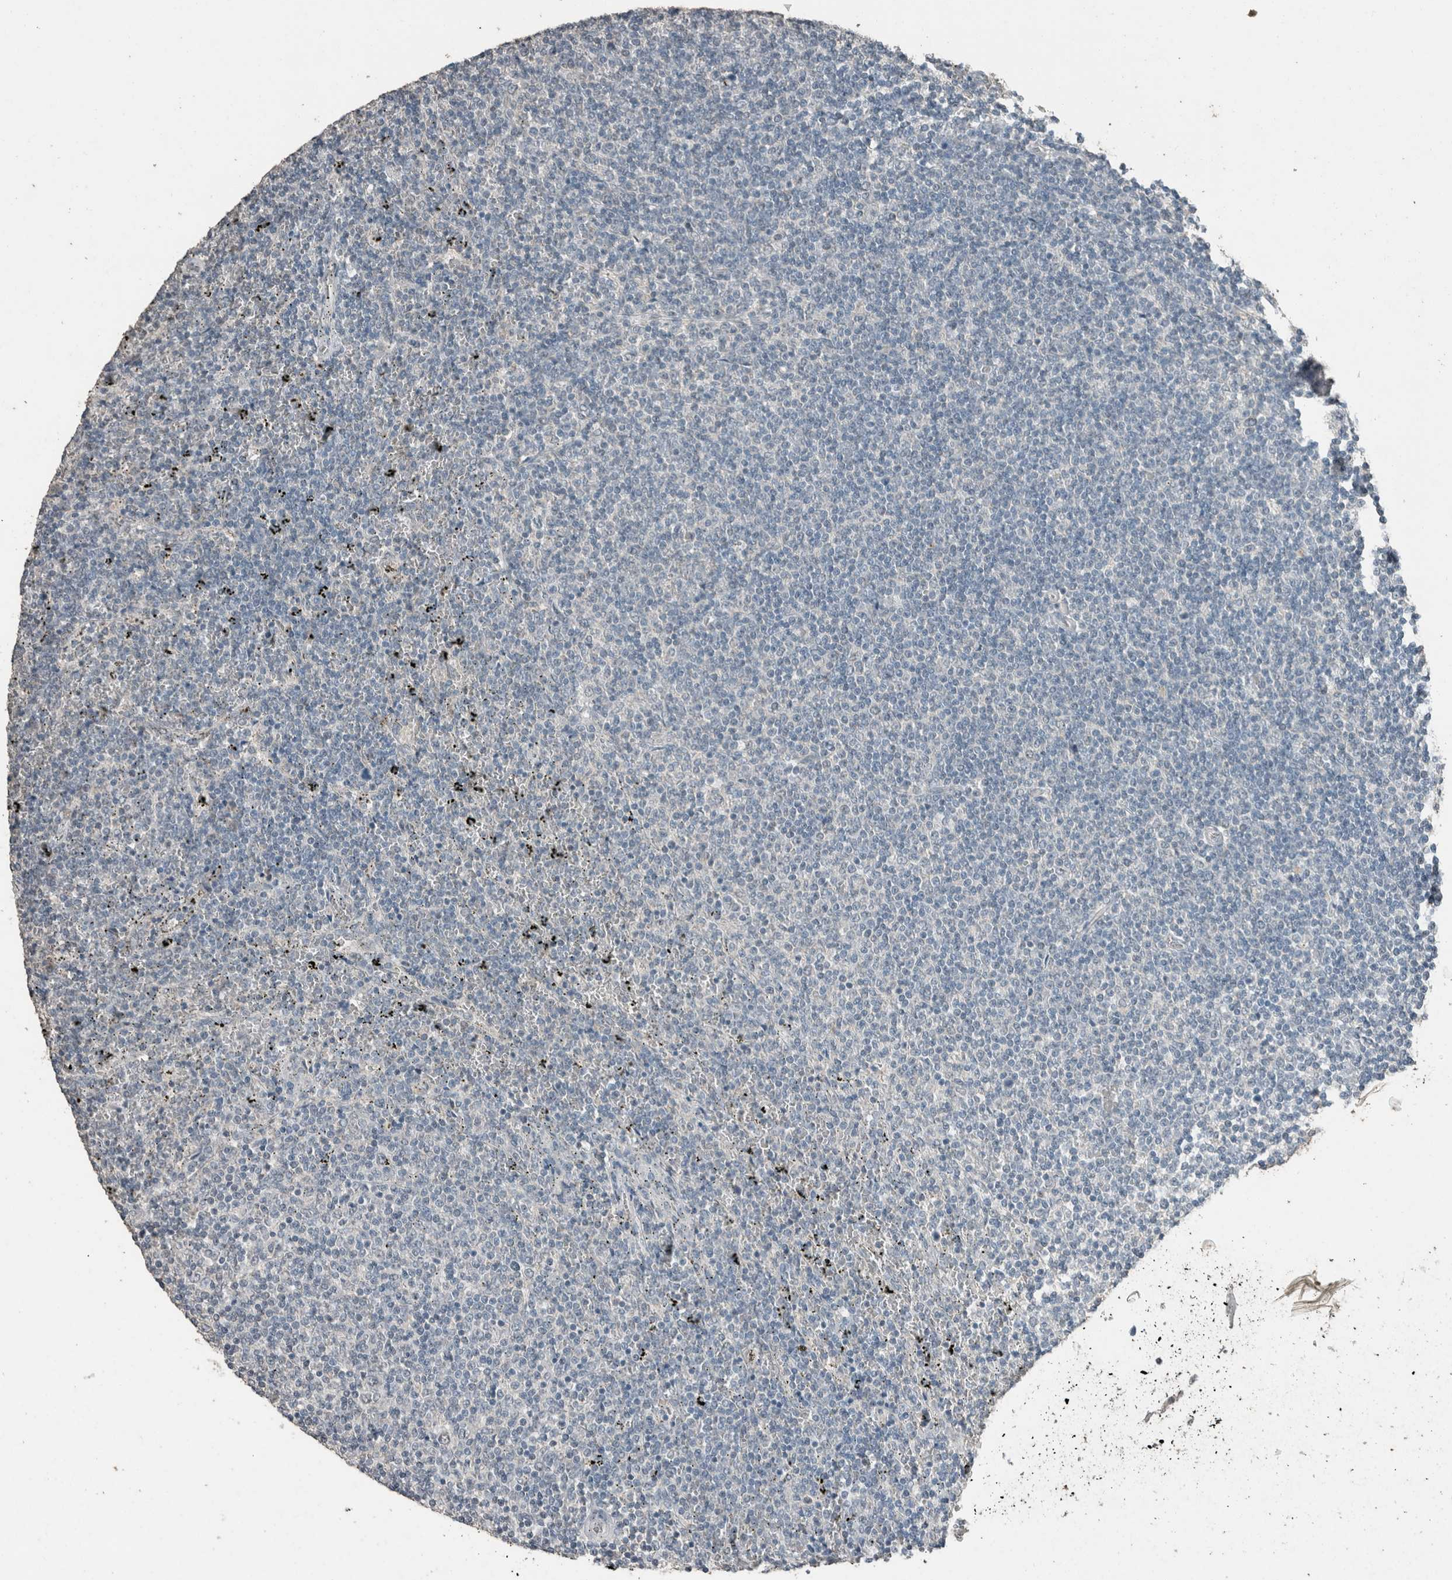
{"staining": {"intensity": "negative", "quantity": "none", "location": "none"}, "tissue": "lymphoma", "cell_type": "Tumor cells", "image_type": "cancer", "snomed": [{"axis": "morphology", "description": "Malignant lymphoma, non-Hodgkin's type, Low grade"}, {"axis": "topography", "description": "Spleen"}], "caption": "Lymphoma was stained to show a protein in brown. There is no significant expression in tumor cells.", "gene": "ACVR2B", "patient": {"sex": "female", "age": 50}}